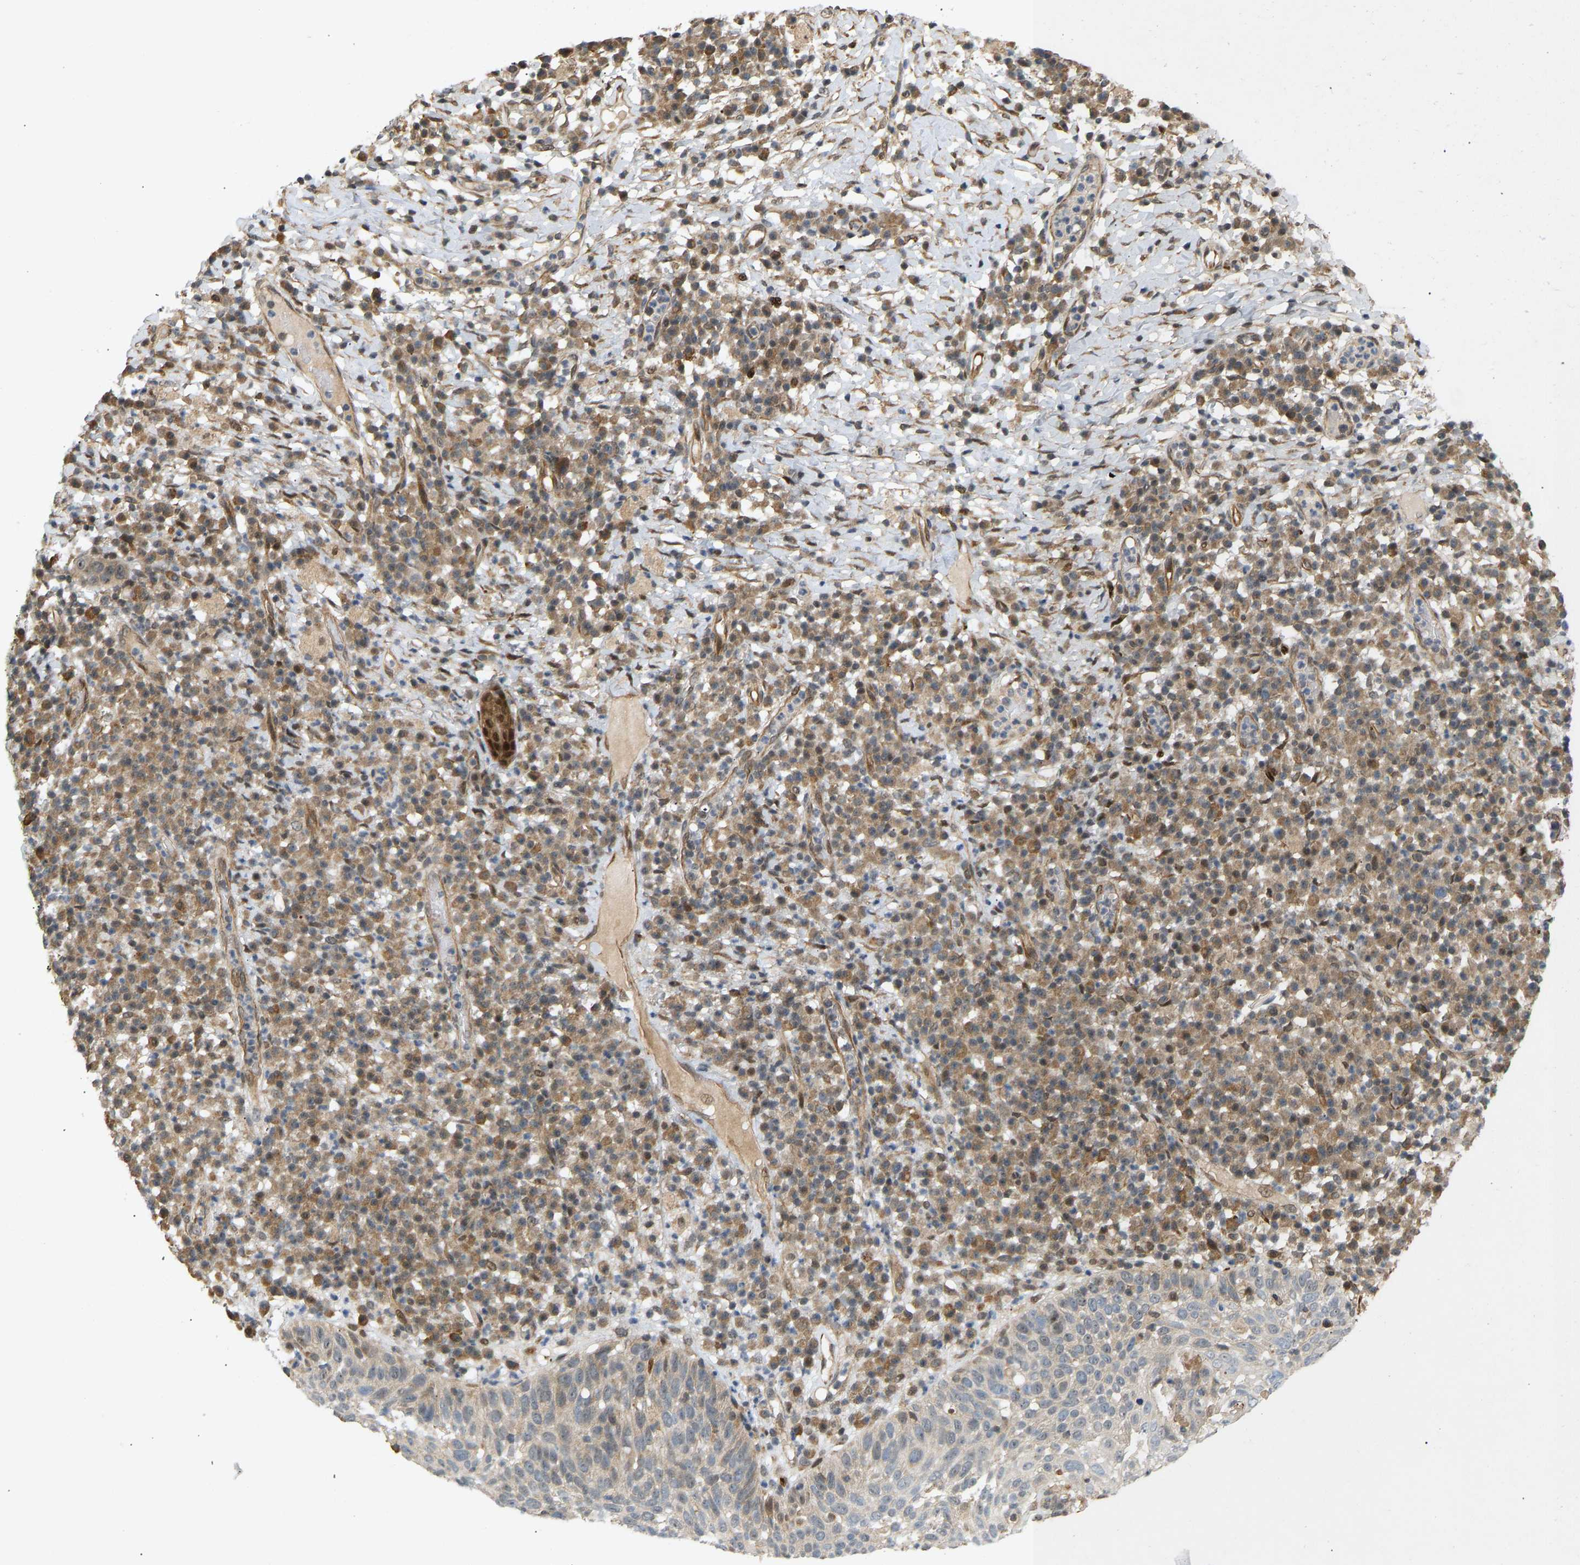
{"staining": {"intensity": "negative", "quantity": "none", "location": "none"}, "tissue": "skin cancer", "cell_type": "Tumor cells", "image_type": "cancer", "snomed": [{"axis": "morphology", "description": "Squamous cell carcinoma in situ, NOS"}, {"axis": "morphology", "description": "Squamous cell carcinoma, NOS"}, {"axis": "topography", "description": "Skin"}], "caption": "This photomicrograph is of squamous cell carcinoma in situ (skin) stained with immunohistochemistry to label a protein in brown with the nuclei are counter-stained blue. There is no expression in tumor cells.", "gene": "BAG1", "patient": {"sex": "male", "age": 93}}